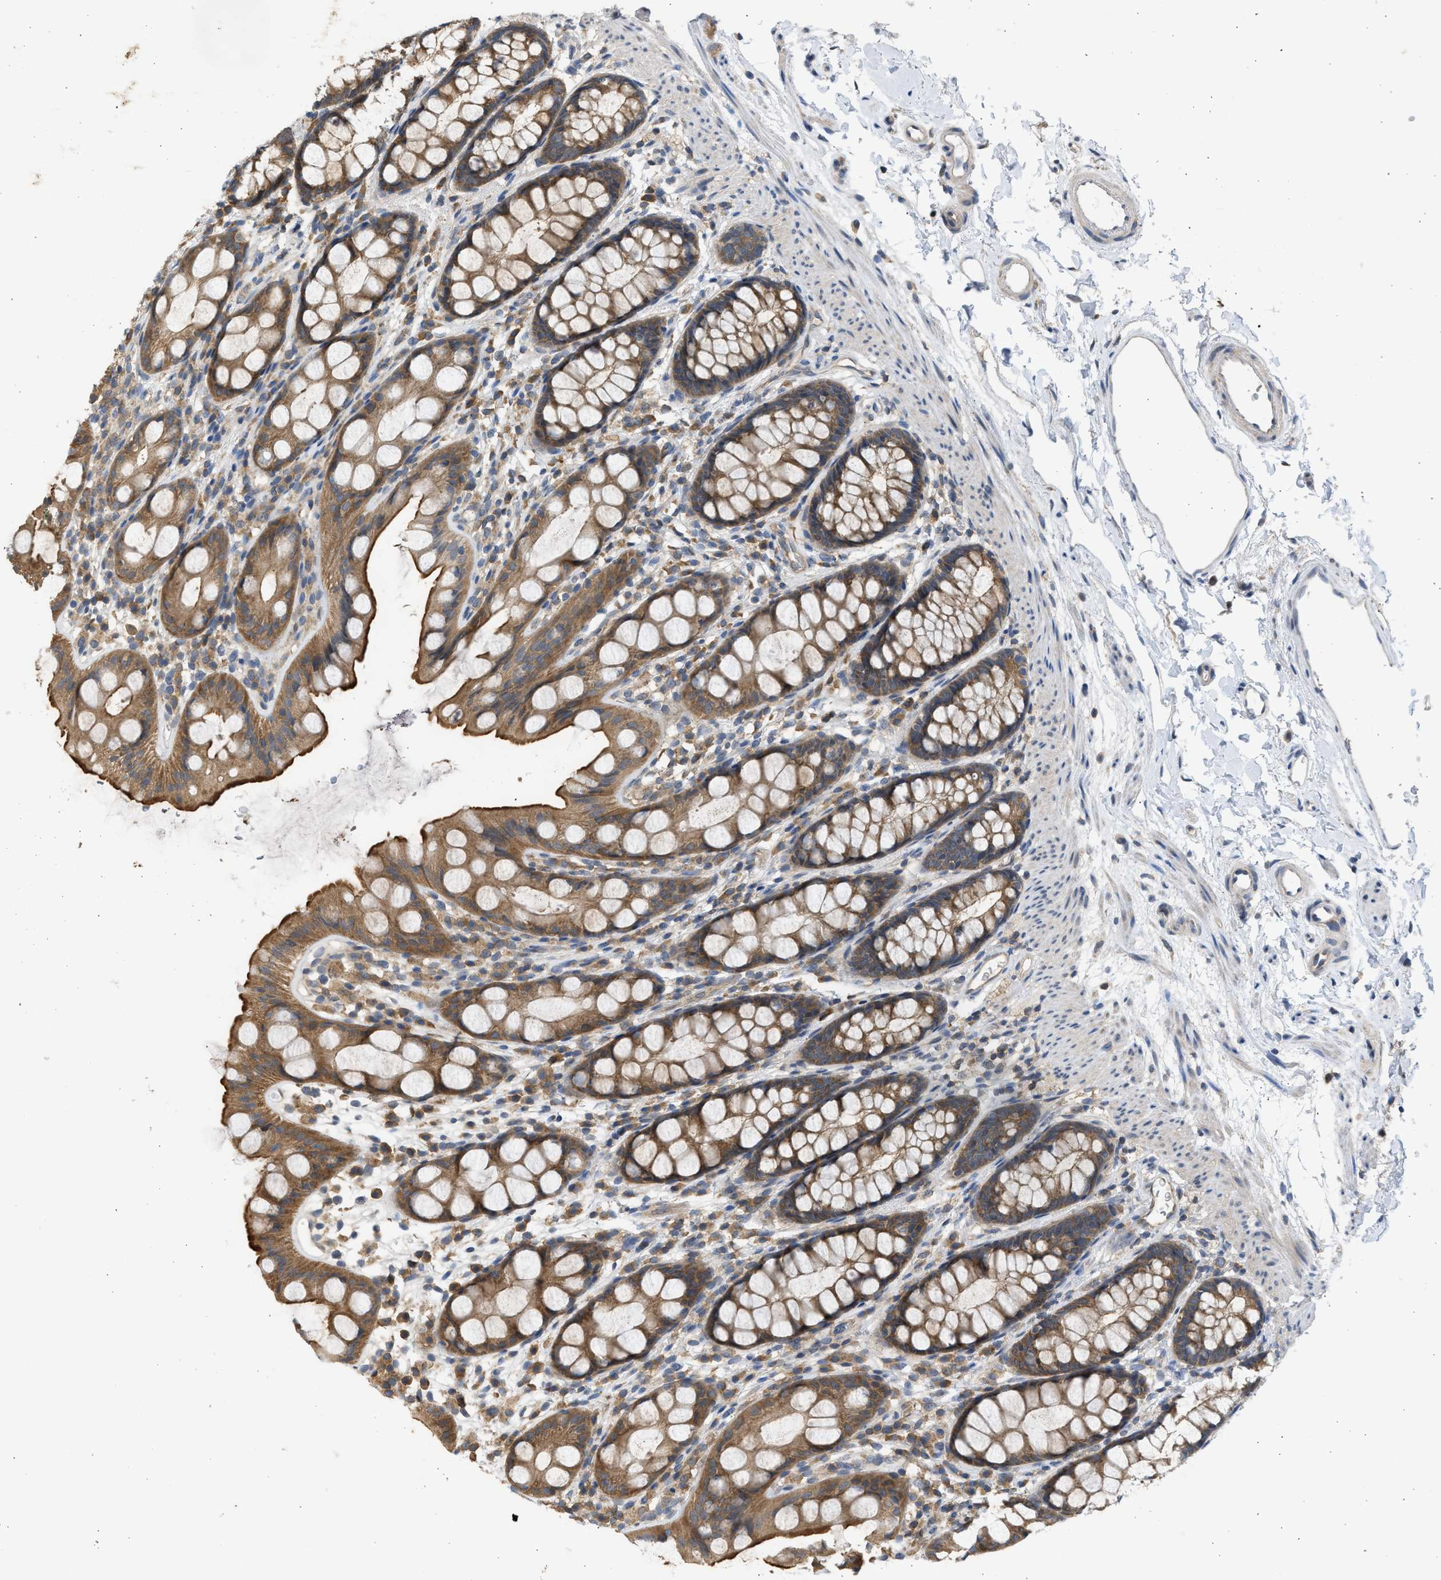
{"staining": {"intensity": "moderate", "quantity": ">75%", "location": "cytoplasmic/membranous"}, "tissue": "rectum", "cell_type": "Glandular cells", "image_type": "normal", "snomed": [{"axis": "morphology", "description": "Normal tissue, NOS"}, {"axis": "topography", "description": "Rectum"}], "caption": "Protein staining by IHC exhibits moderate cytoplasmic/membranous expression in about >75% of glandular cells in normal rectum.", "gene": "CYP1A1", "patient": {"sex": "female", "age": 65}}